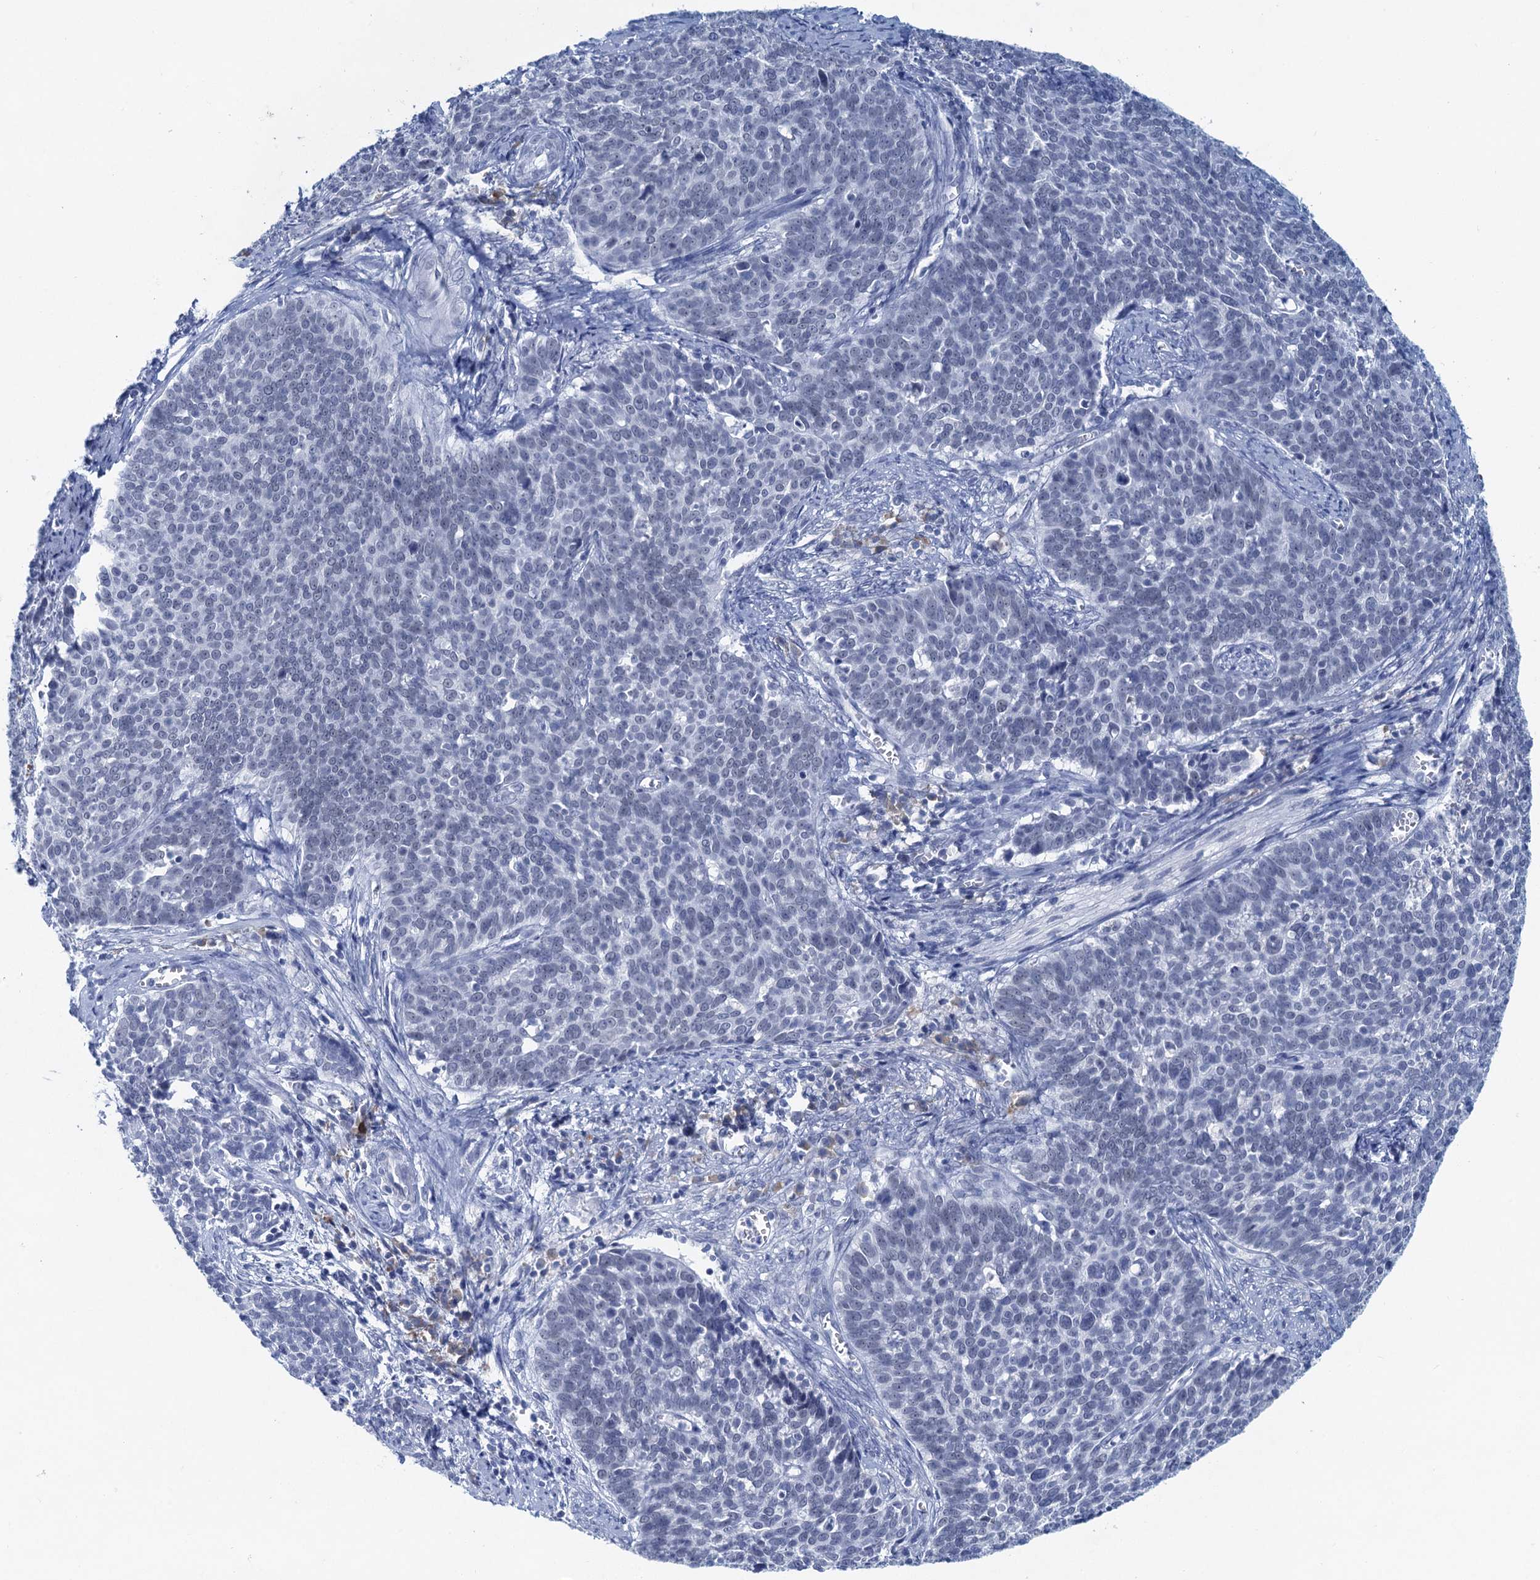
{"staining": {"intensity": "negative", "quantity": "none", "location": "none"}, "tissue": "cervical cancer", "cell_type": "Tumor cells", "image_type": "cancer", "snomed": [{"axis": "morphology", "description": "Squamous cell carcinoma, NOS"}, {"axis": "topography", "description": "Cervix"}], "caption": "Human squamous cell carcinoma (cervical) stained for a protein using immunohistochemistry (IHC) shows no expression in tumor cells.", "gene": "HAPSTR1", "patient": {"sex": "female", "age": 39}}